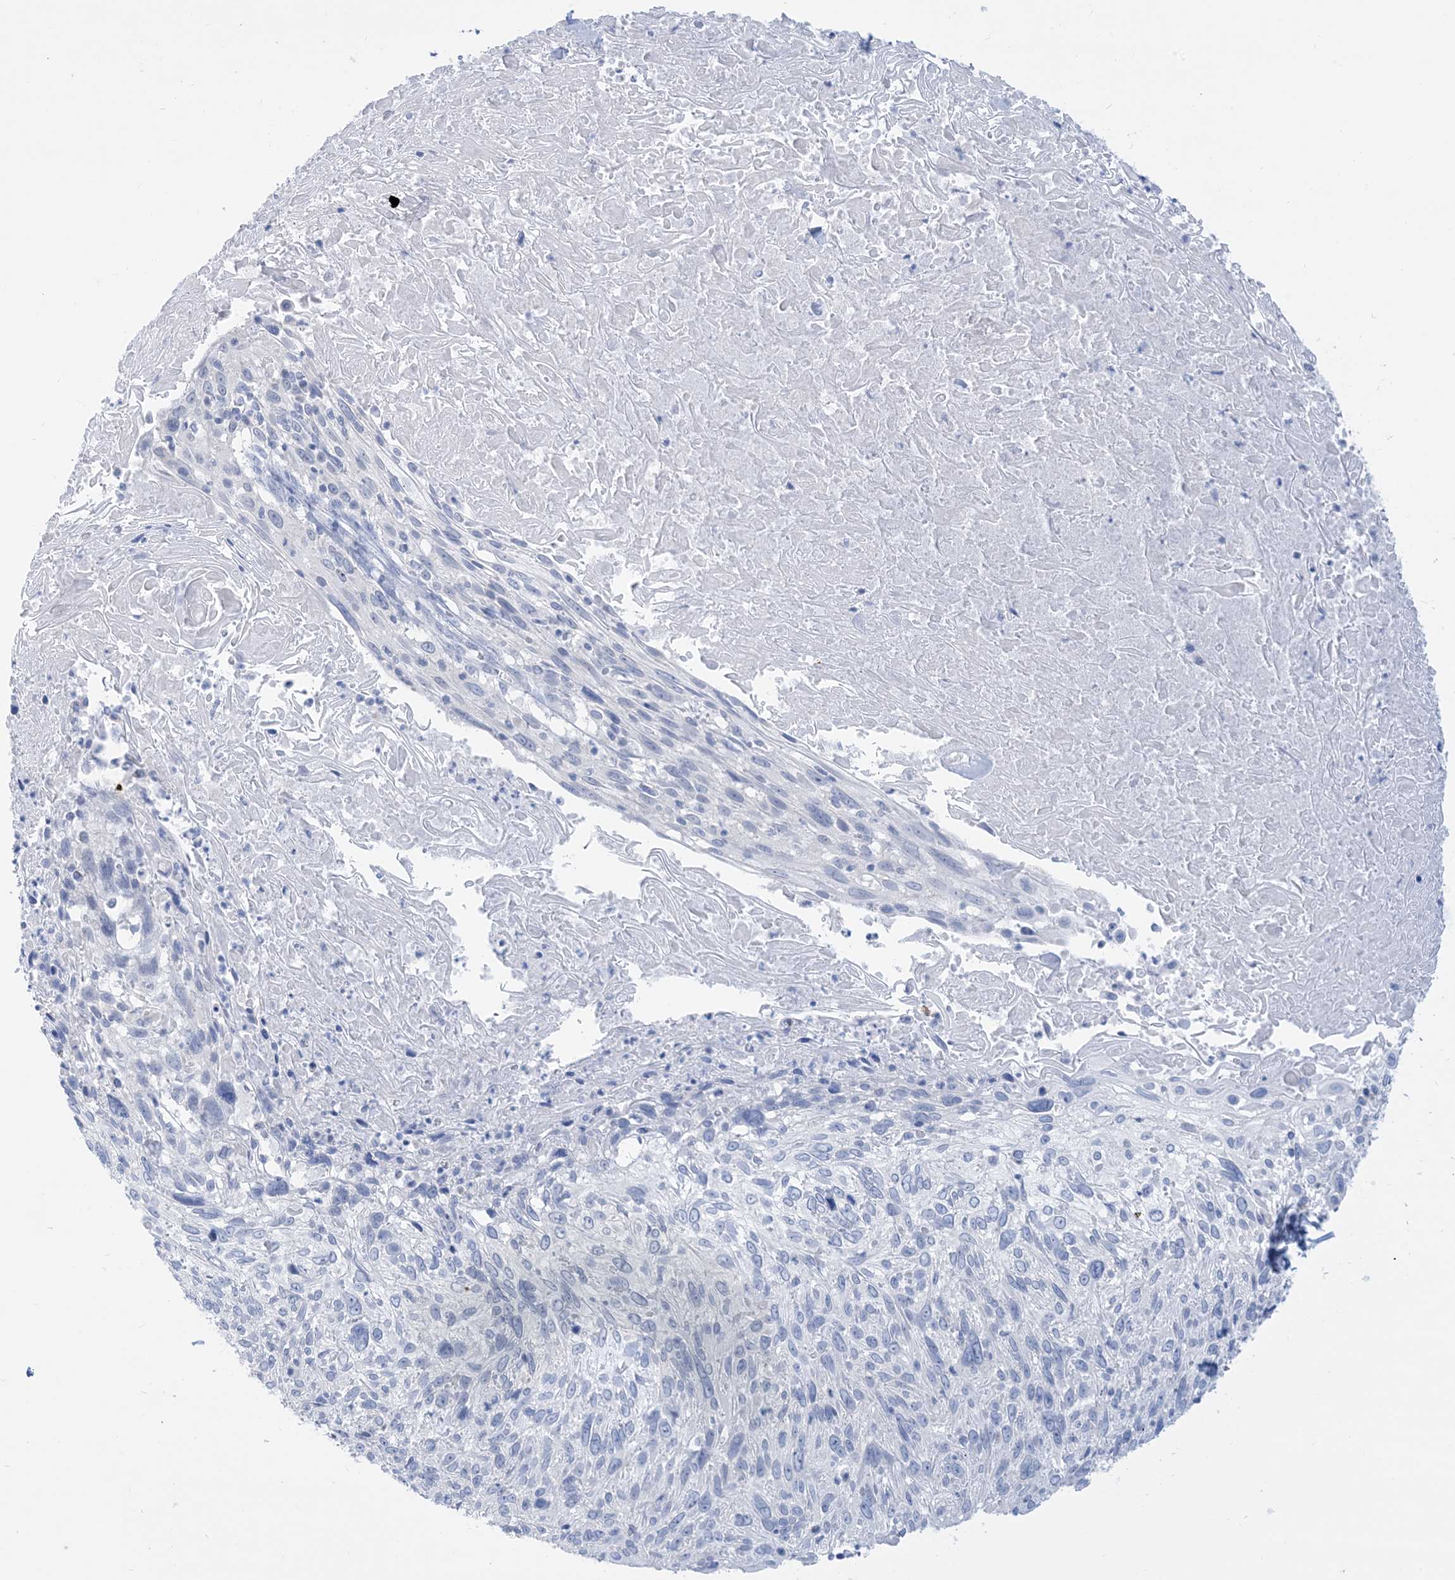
{"staining": {"intensity": "negative", "quantity": "none", "location": "none"}, "tissue": "cervical cancer", "cell_type": "Tumor cells", "image_type": "cancer", "snomed": [{"axis": "morphology", "description": "Squamous cell carcinoma, NOS"}, {"axis": "topography", "description": "Cervix"}], "caption": "Immunohistochemistry of human cervical squamous cell carcinoma reveals no positivity in tumor cells.", "gene": "MARS2", "patient": {"sex": "female", "age": 51}}